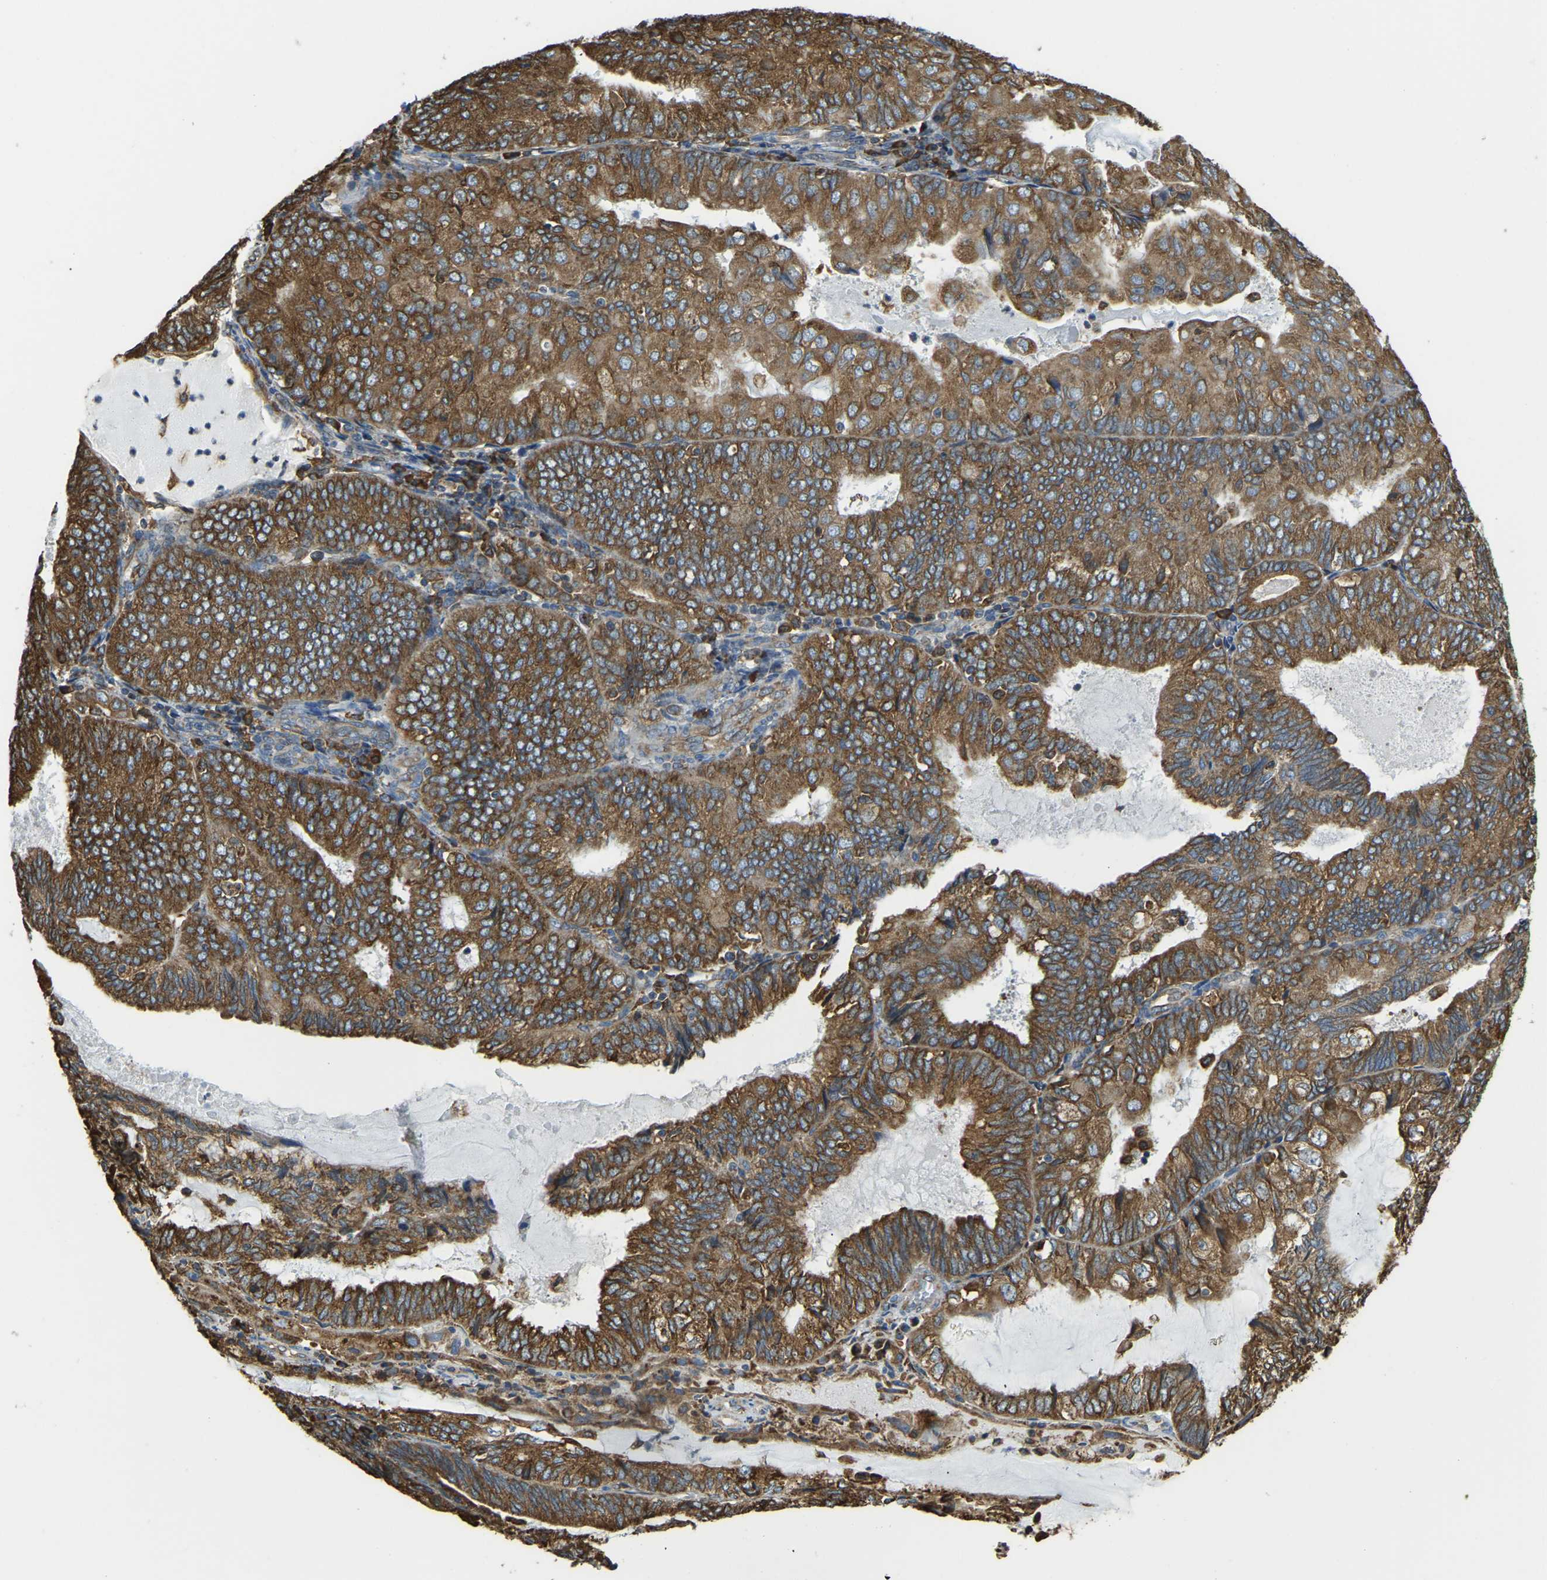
{"staining": {"intensity": "strong", "quantity": ">75%", "location": "cytoplasmic/membranous"}, "tissue": "endometrial cancer", "cell_type": "Tumor cells", "image_type": "cancer", "snomed": [{"axis": "morphology", "description": "Adenocarcinoma, NOS"}, {"axis": "topography", "description": "Endometrium"}], "caption": "Tumor cells reveal strong cytoplasmic/membranous expression in about >75% of cells in endometrial cancer (adenocarcinoma).", "gene": "RNF115", "patient": {"sex": "female", "age": 81}}